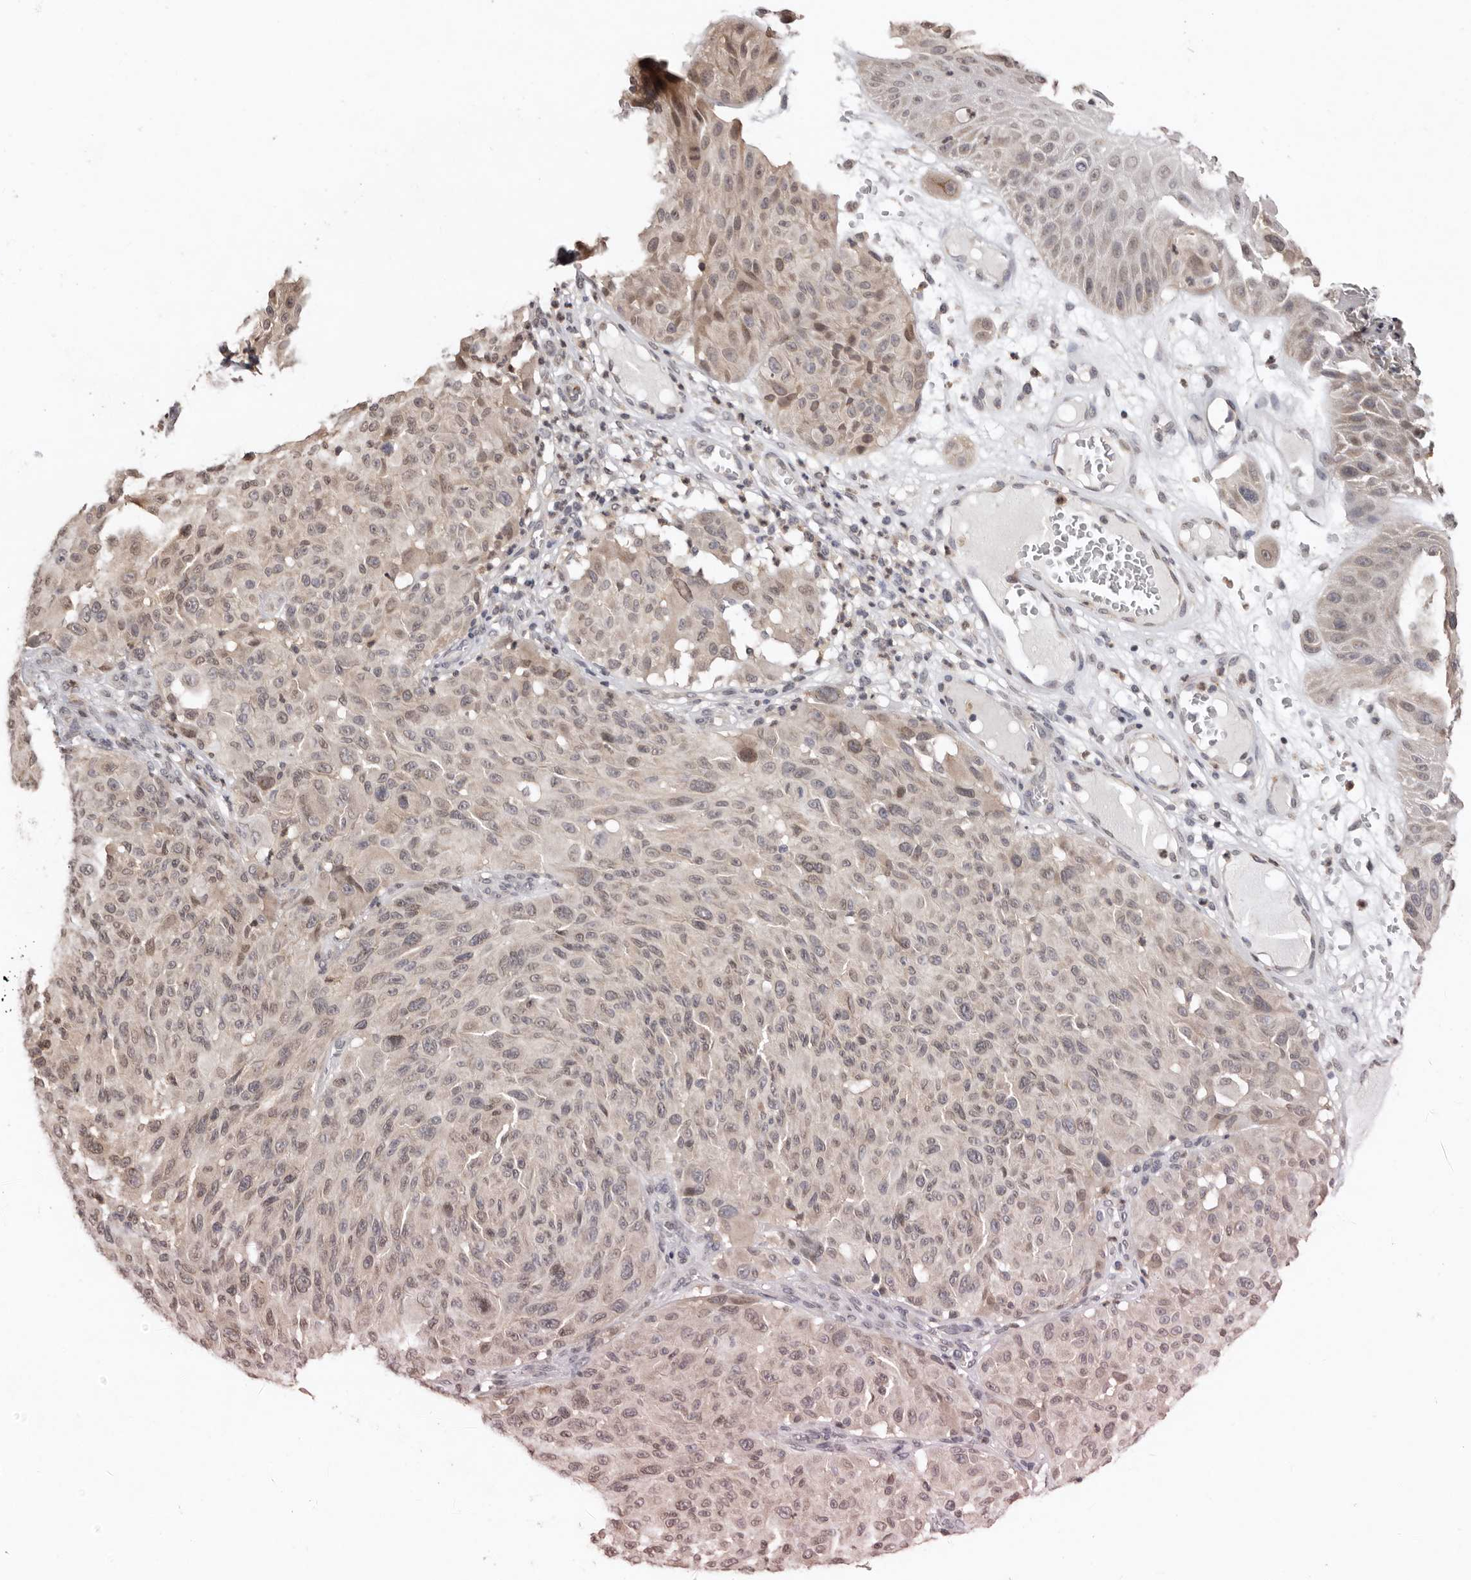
{"staining": {"intensity": "weak", "quantity": "25%-75%", "location": "nuclear"}, "tissue": "melanoma", "cell_type": "Tumor cells", "image_type": "cancer", "snomed": [{"axis": "morphology", "description": "Malignant melanoma, NOS"}, {"axis": "topography", "description": "Skin"}], "caption": "This is a photomicrograph of immunohistochemistry (IHC) staining of malignant melanoma, which shows weak staining in the nuclear of tumor cells.", "gene": "SULT1E1", "patient": {"sex": "male", "age": 83}}